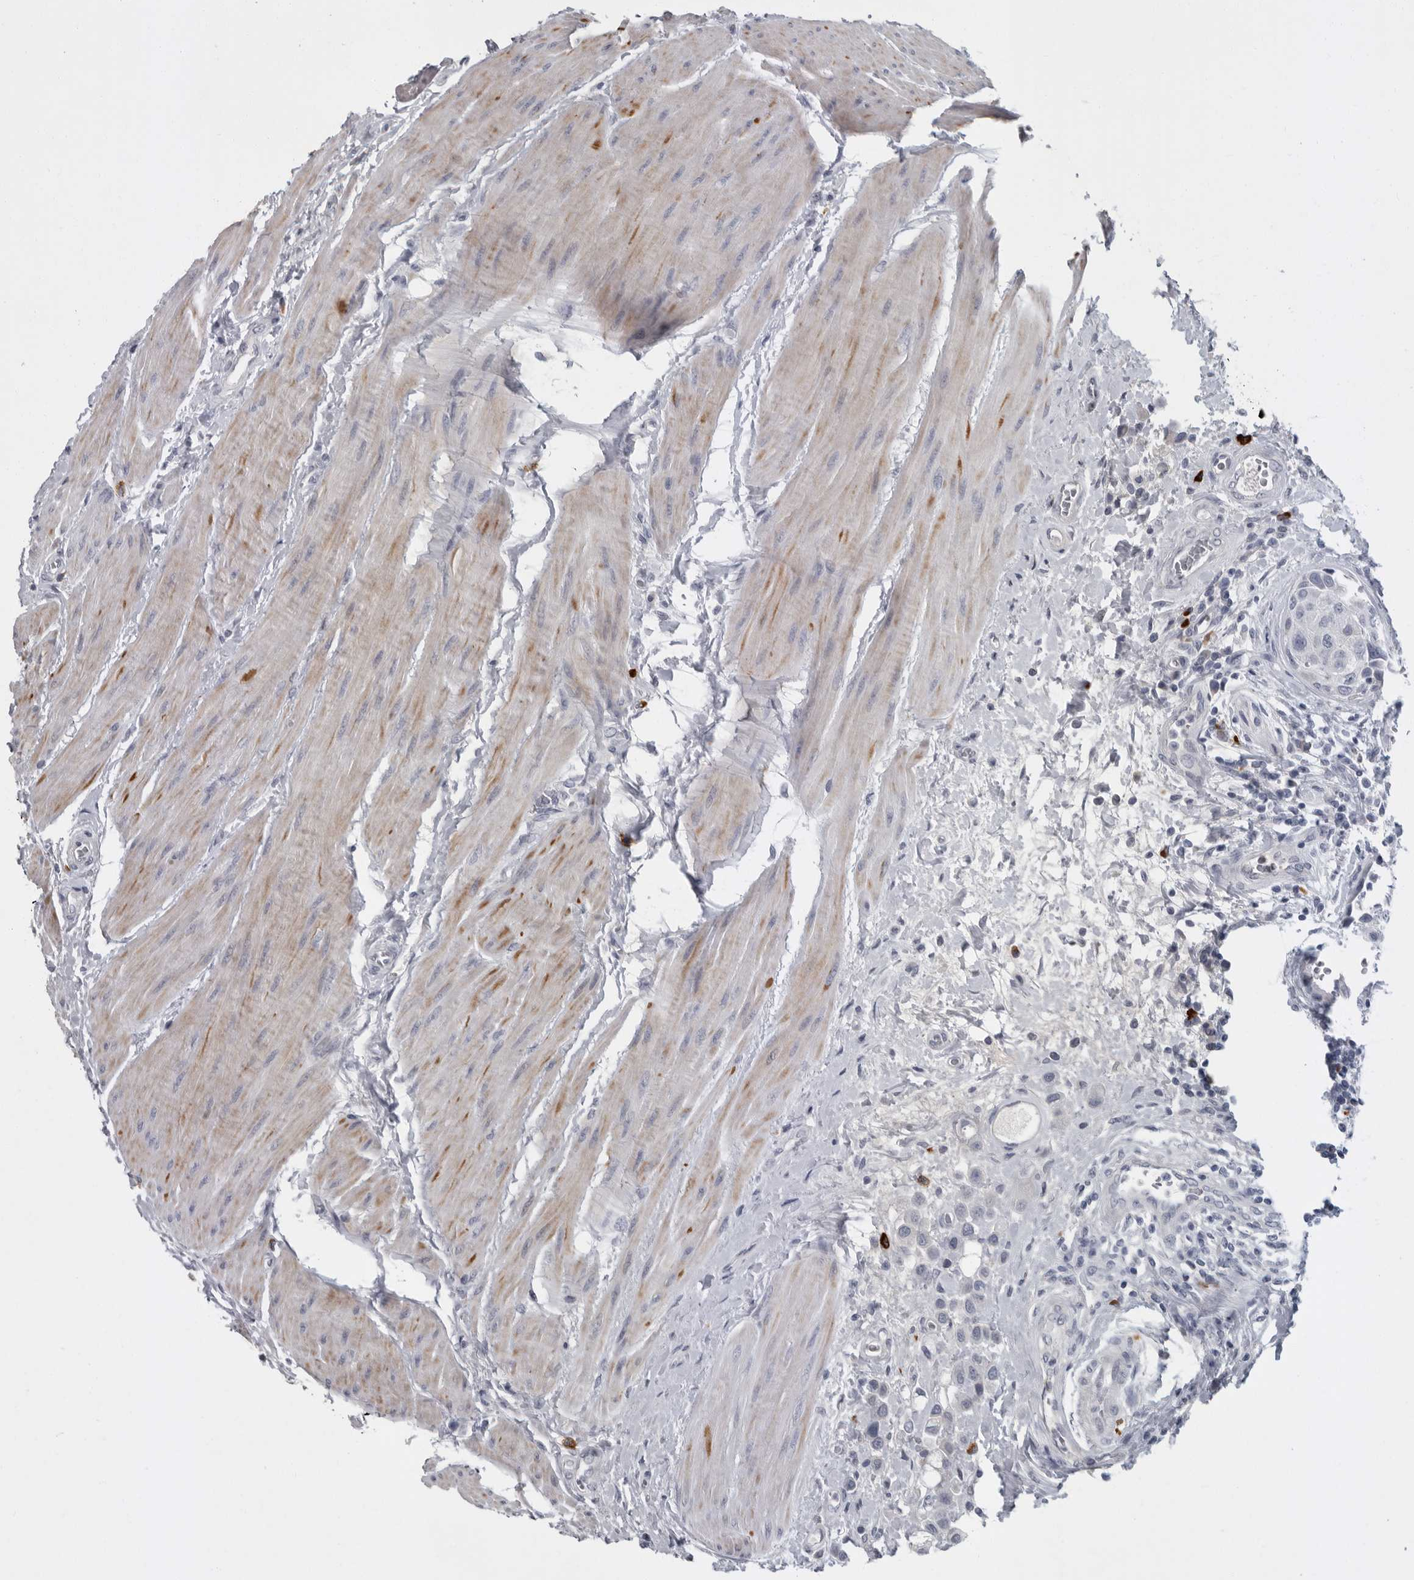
{"staining": {"intensity": "negative", "quantity": "none", "location": "none"}, "tissue": "urothelial cancer", "cell_type": "Tumor cells", "image_type": "cancer", "snomed": [{"axis": "morphology", "description": "Urothelial carcinoma, High grade"}, {"axis": "topography", "description": "Urinary bladder"}], "caption": "Micrograph shows no protein expression in tumor cells of high-grade urothelial carcinoma tissue.", "gene": "SLC25A39", "patient": {"sex": "male", "age": 50}}